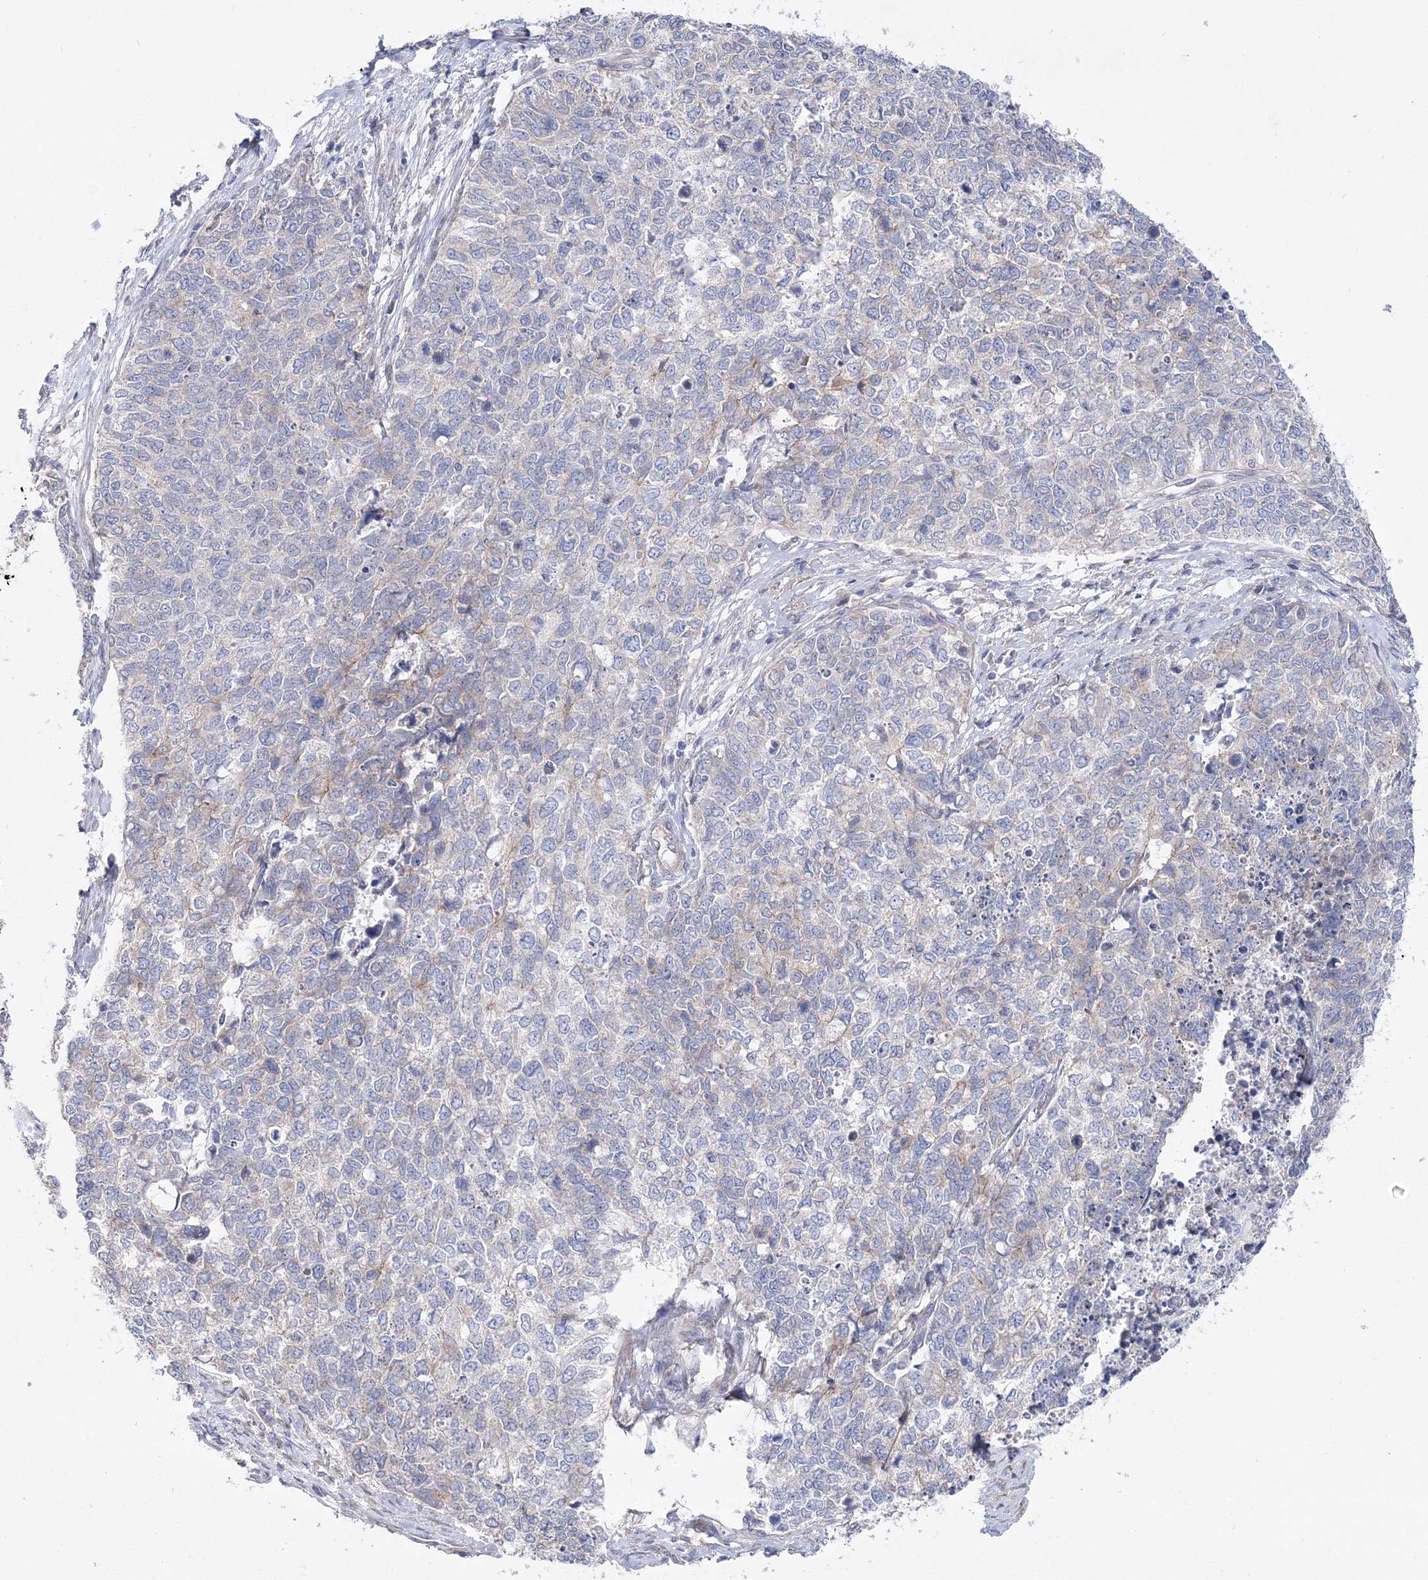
{"staining": {"intensity": "negative", "quantity": "none", "location": "none"}, "tissue": "cervical cancer", "cell_type": "Tumor cells", "image_type": "cancer", "snomed": [{"axis": "morphology", "description": "Squamous cell carcinoma, NOS"}, {"axis": "topography", "description": "Cervix"}], "caption": "A high-resolution micrograph shows immunohistochemistry (IHC) staining of cervical cancer (squamous cell carcinoma), which demonstrates no significant positivity in tumor cells.", "gene": "ARHGAP32", "patient": {"sex": "female", "age": 63}}